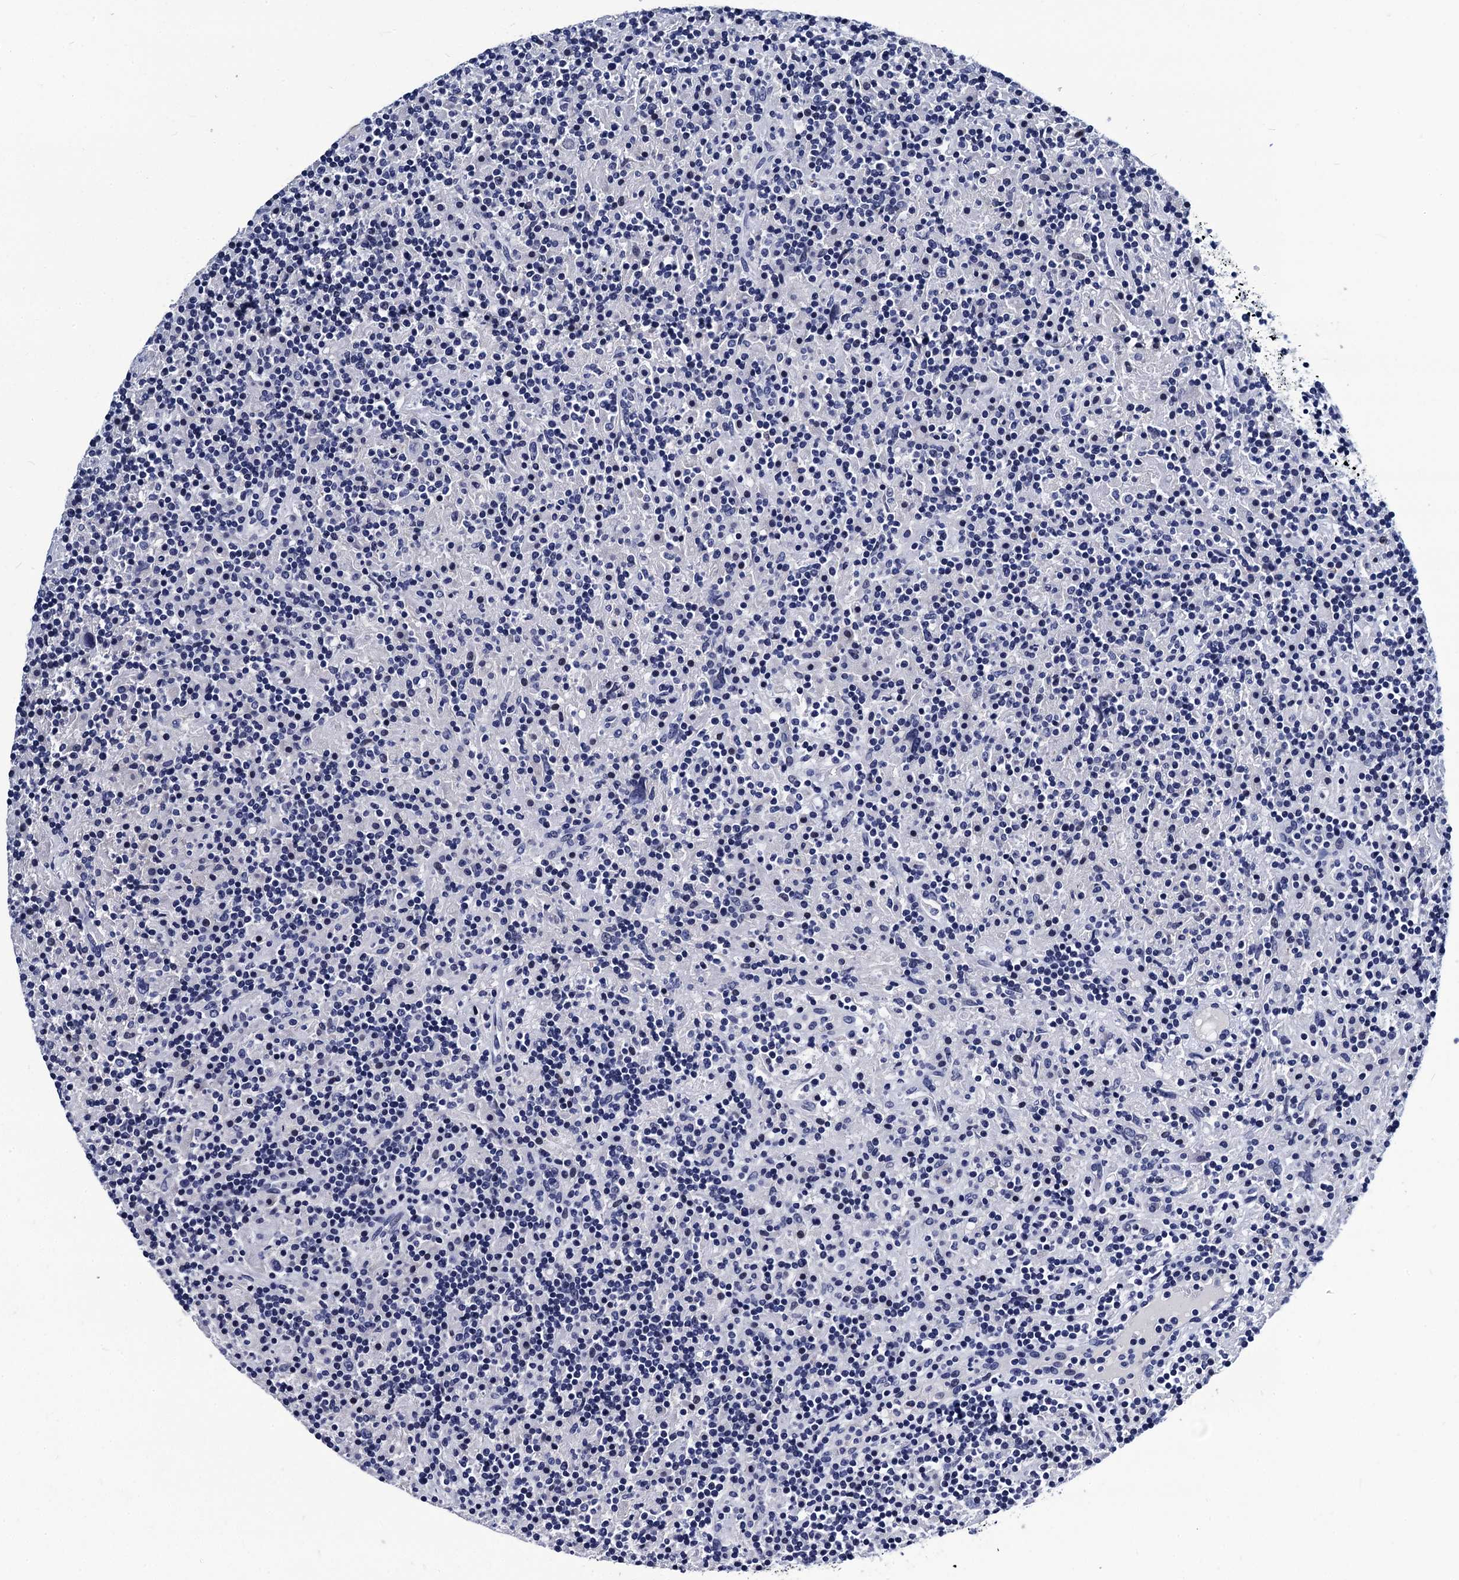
{"staining": {"intensity": "negative", "quantity": "none", "location": "none"}, "tissue": "lymphoma", "cell_type": "Tumor cells", "image_type": "cancer", "snomed": [{"axis": "morphology", "description": "Hodgkin's disease, NOS"}, {"axis": "topography", "description": "Lymph node"}], "caption": "Protein analysis of lymphoma demonstrates no significant expression in tumor cells. The staining was performed using DAB to visualize the protein expression in brown, while the nuclei were stained in blue with hematoxylin (Magnification: 20x).", "gene": "LRRC30", "patient": {"sex": "male", "age": 70}}